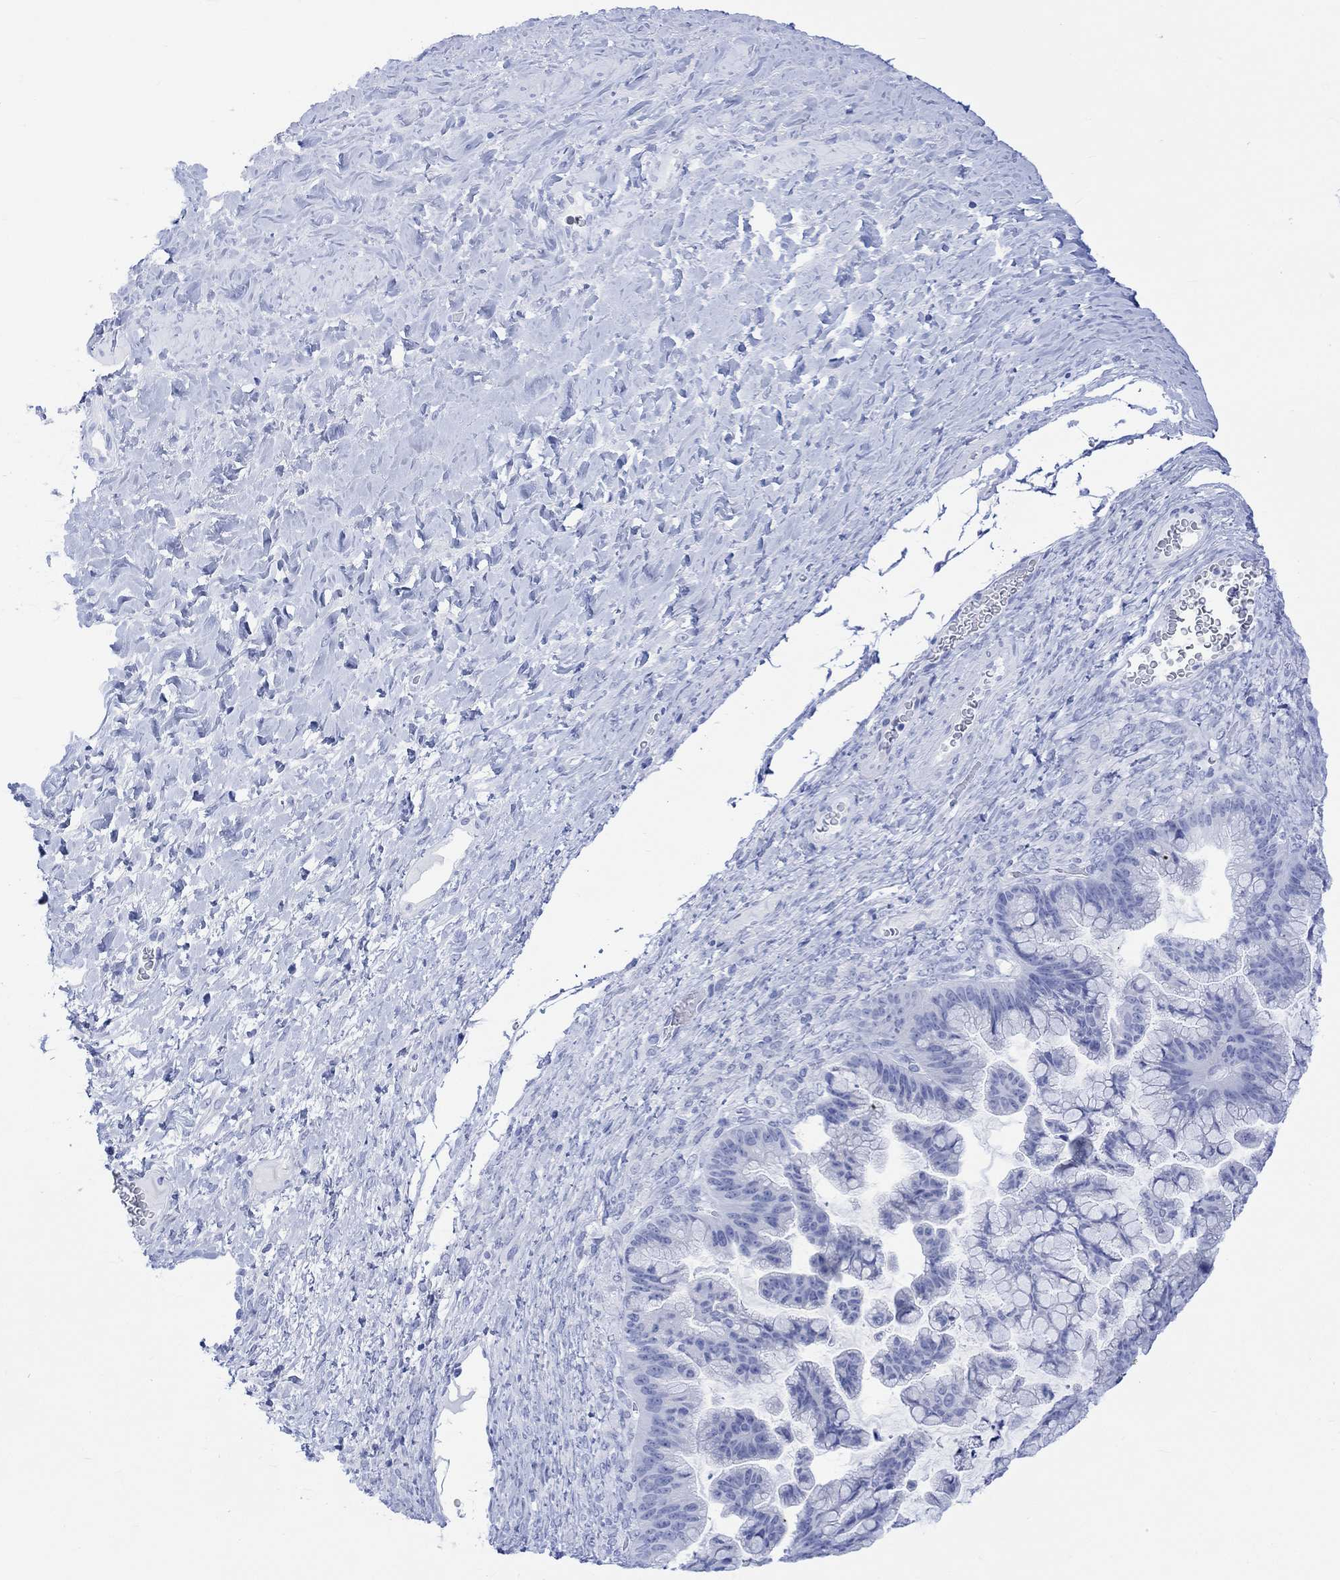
{"staining": {"intensity": "negative", "quantity": "none", "location": "none"}, "tissue": "ovarian cancer", "cell_type": "Tumor cells", "image_type": "cancer", "snomed": [{"axis": "morphology", "description": "Cystadenocarcinoma, mucinous, NOS"}, {"axis": "topography", "description": "Ovary"}], "caption": "This is a image of immunohistochemistry staining of ovarian cancer, which shows no staining in tumor cells. Brightfield microscopy of immunohistochemistry (IHC) stained with DAB (3,3'-diaminobenzidine) (brown) and hematoxylin (blue), captured at high magnification.", "gene": "CELF4", "patient": {"sex": "female", "age": 67}}